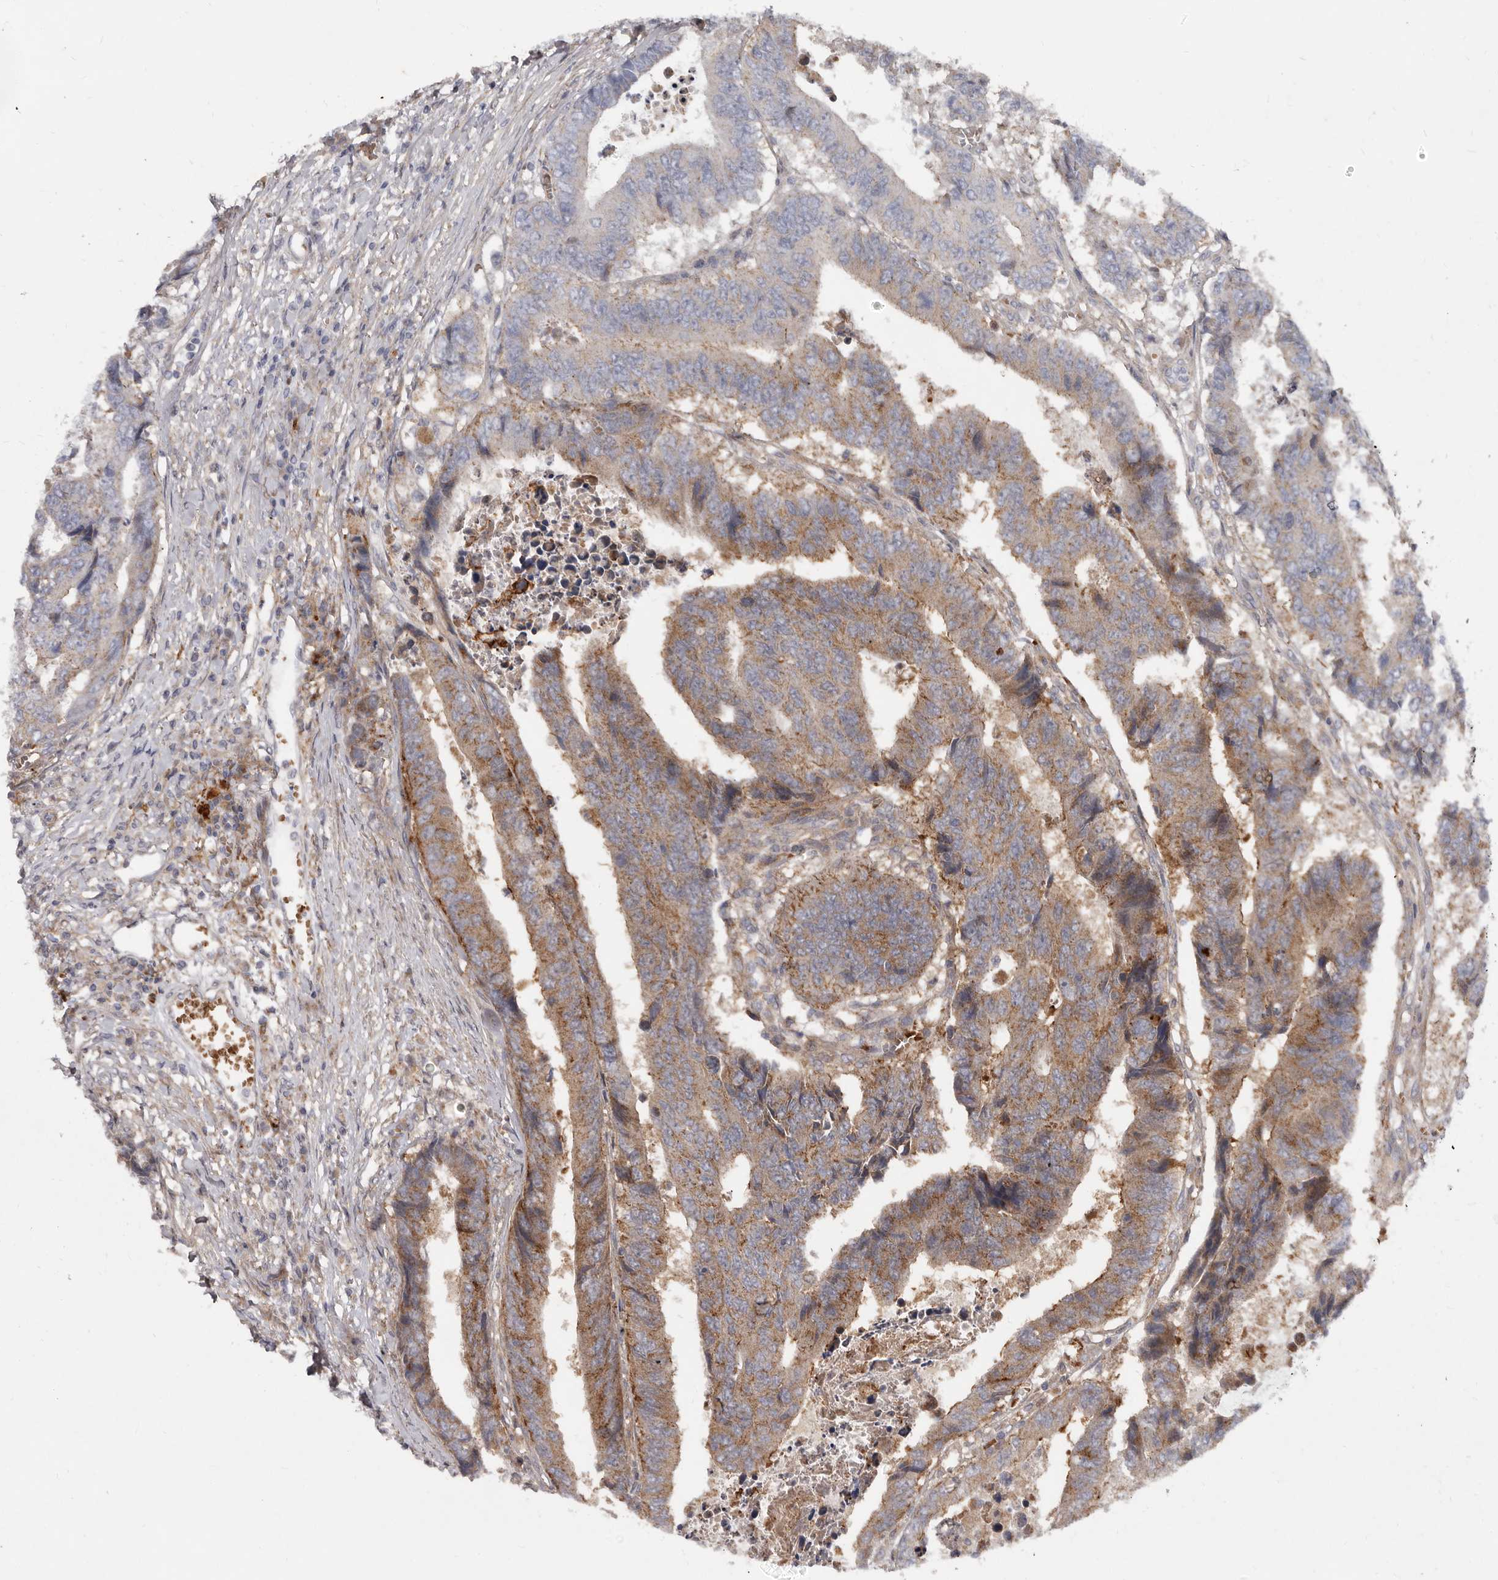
{"staining": {"intensity": "moderate", "quantity": "25%-75%", "location": "cytoplasmic/membranous"}, "tissue": "colorectal cancer", "cell_type": "Tumor cells", "image_type": "cancer", "snomed": [{"axis": "morphology", "description": "Adenocarcinoma, NOS"}, {"axis": "topography", "description": "Rectum"}], "caption": "Protein staining of colorectal cancer tissue shows moderate cytoplasmic/membranous expression in about 25%-75% of tumor cells. The staining was performed using DAB, with brown indicating positive protein expression. Nuclei are stained blue with hematoxylin.", "gene": "GOT1L1", "patient": {"sex": "male", "age": 84}}